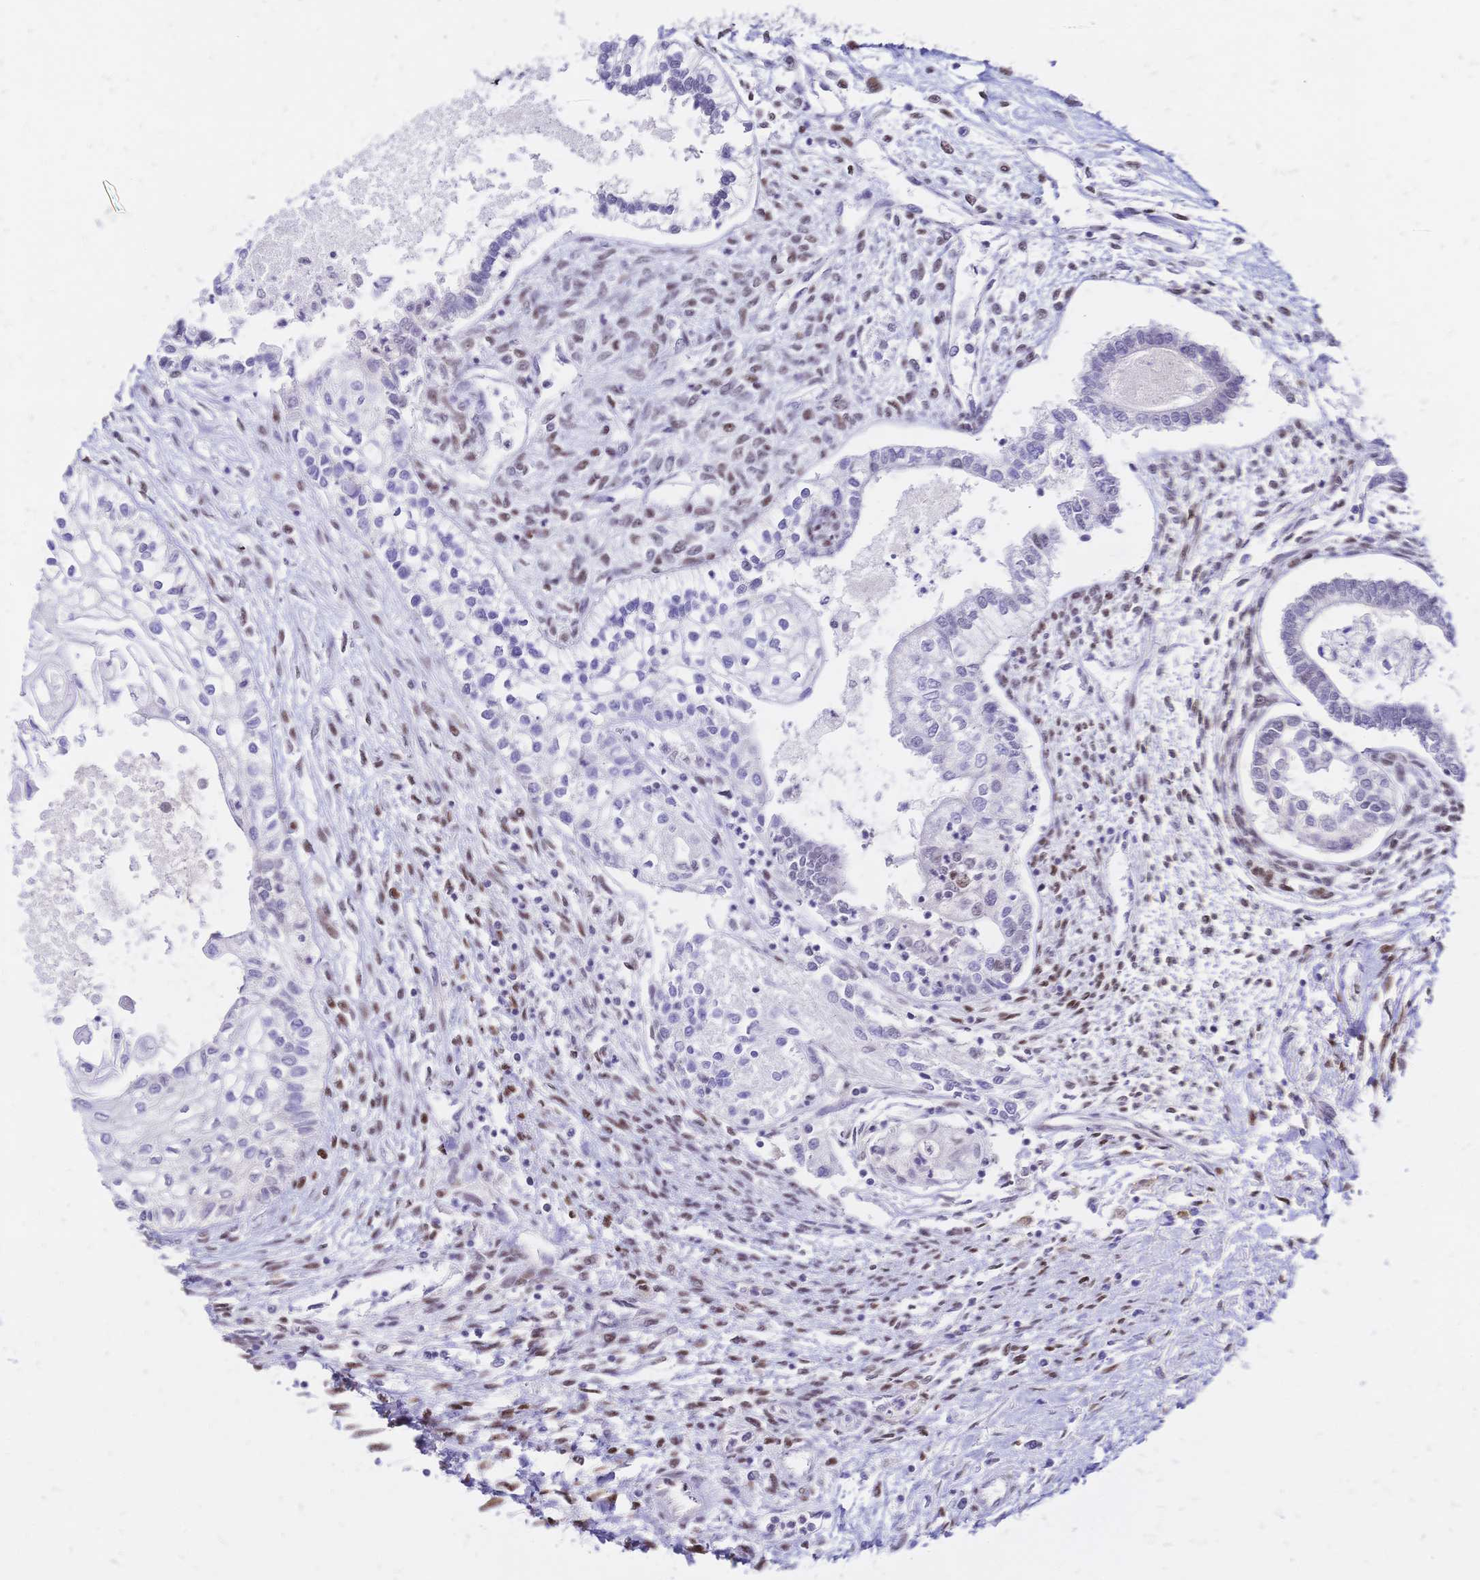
{"staining": {"intensity": "negative", "quantity": "none", "location": "none"}, "tissue": "testis cancer", "cell_type": "Tumor cells", "image_type": "cancer", "snomed": [{"axis": "morphology", "description": "Carcinoma, Embryonal, NOS"}, {"axis": "topography", "description": "Testis"}], "caption": "Immunohistochemical staining of testis cancer (embryonal carcinoma) shows no significant positivity in tumor cells.", "gene": "NFIC", "patient": {"sex": "male", "age": 37}}